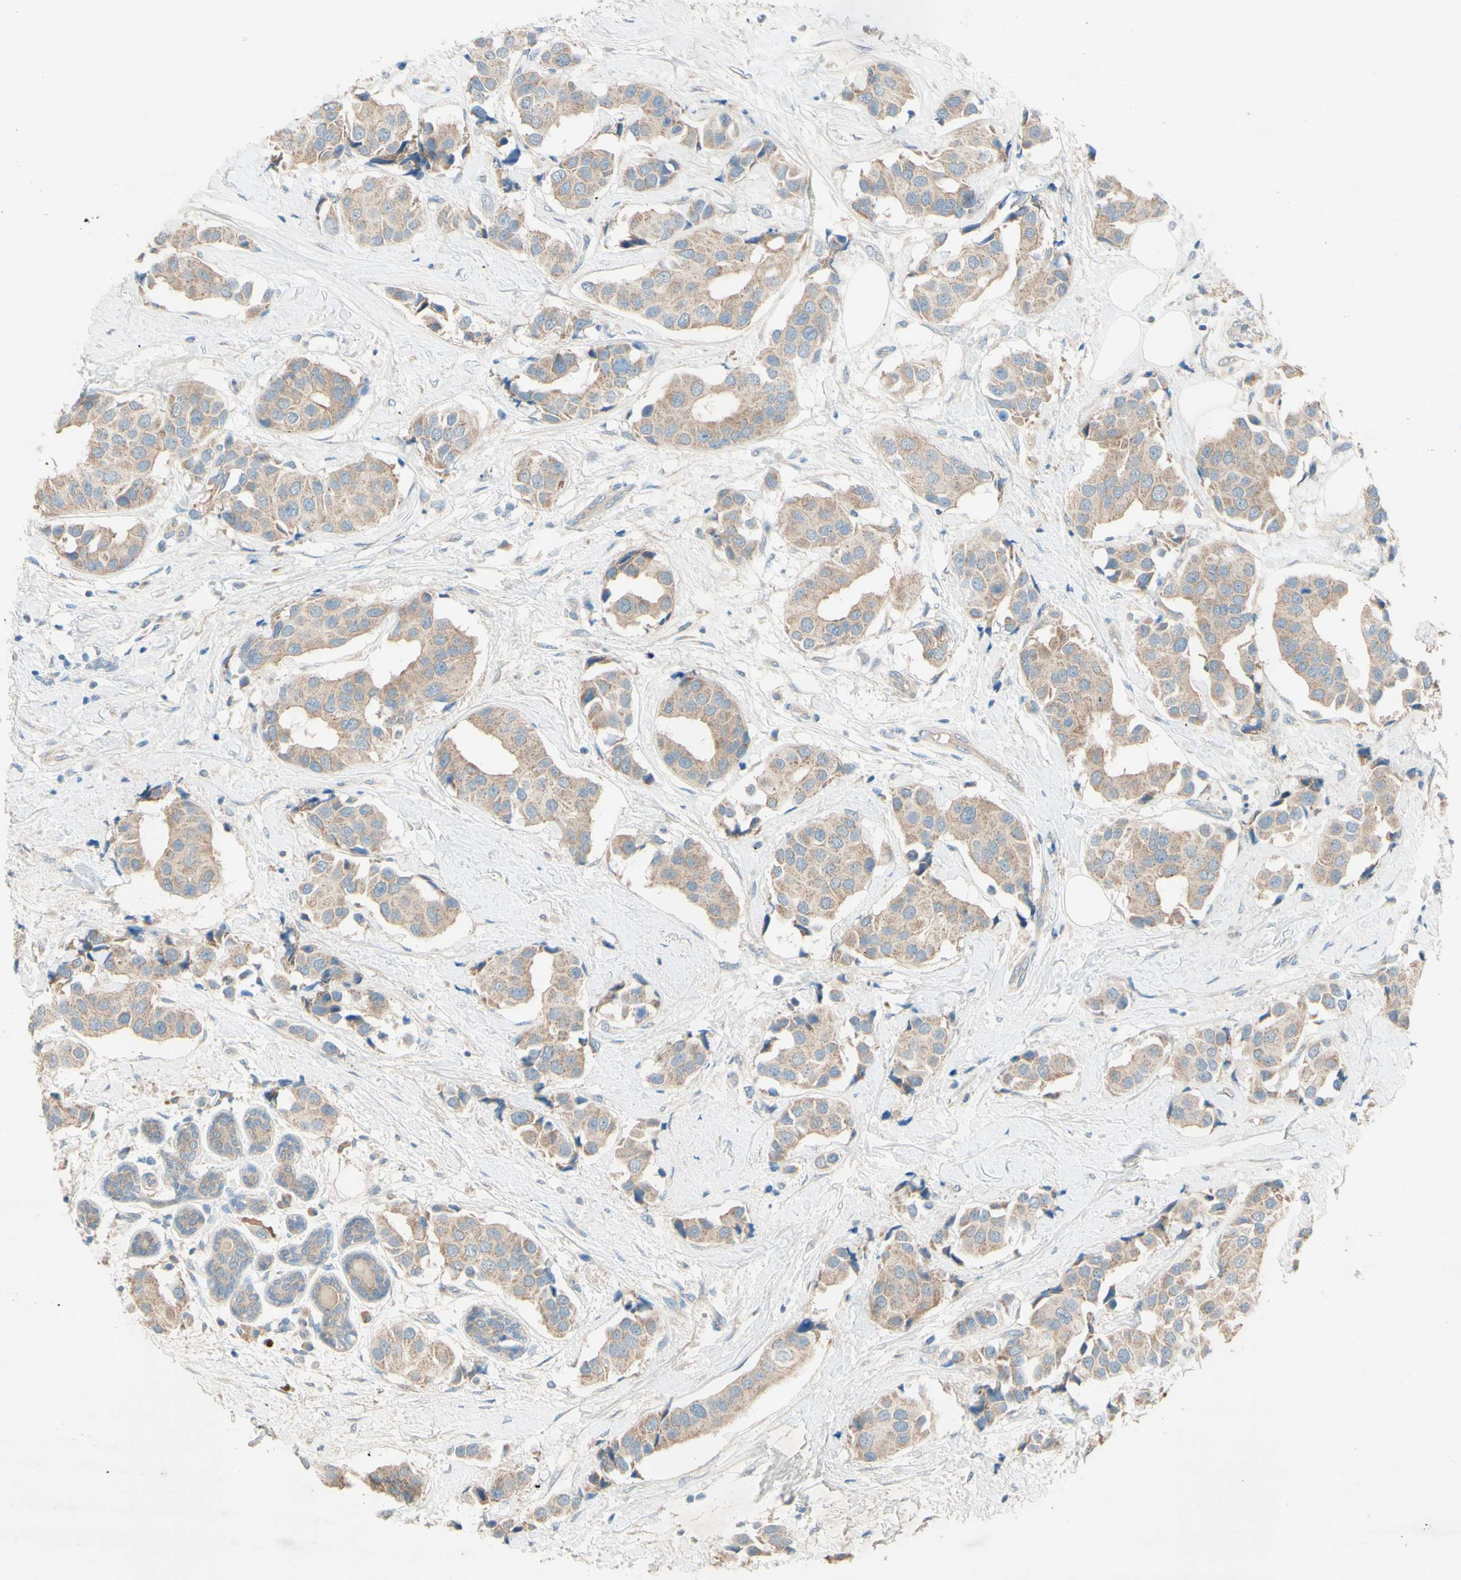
{"staining": {"intensity": "moderate", "quantity": ">75%", "location": "cytoplasmic/membranous"}, "tissue": "breast cancer", "cell_type": "Tumor cells", "image_type": "cancer", "snomed": [{"axis": "morphology", "description": "Normal tissue, NOS"}, {"axis": "morphology", "description": "Duct carcinoma"}, {"axis": "topography", "description": "Breast"}], "caption": "Immunohistochemical staining of intraductal carcinoma (breast) demonstrates moderate cytoplasmic/membranous protein expression in approximately >75% of tumor cells.", "gene": "IL2", "patient": {"sex": "female", "age": 39}}